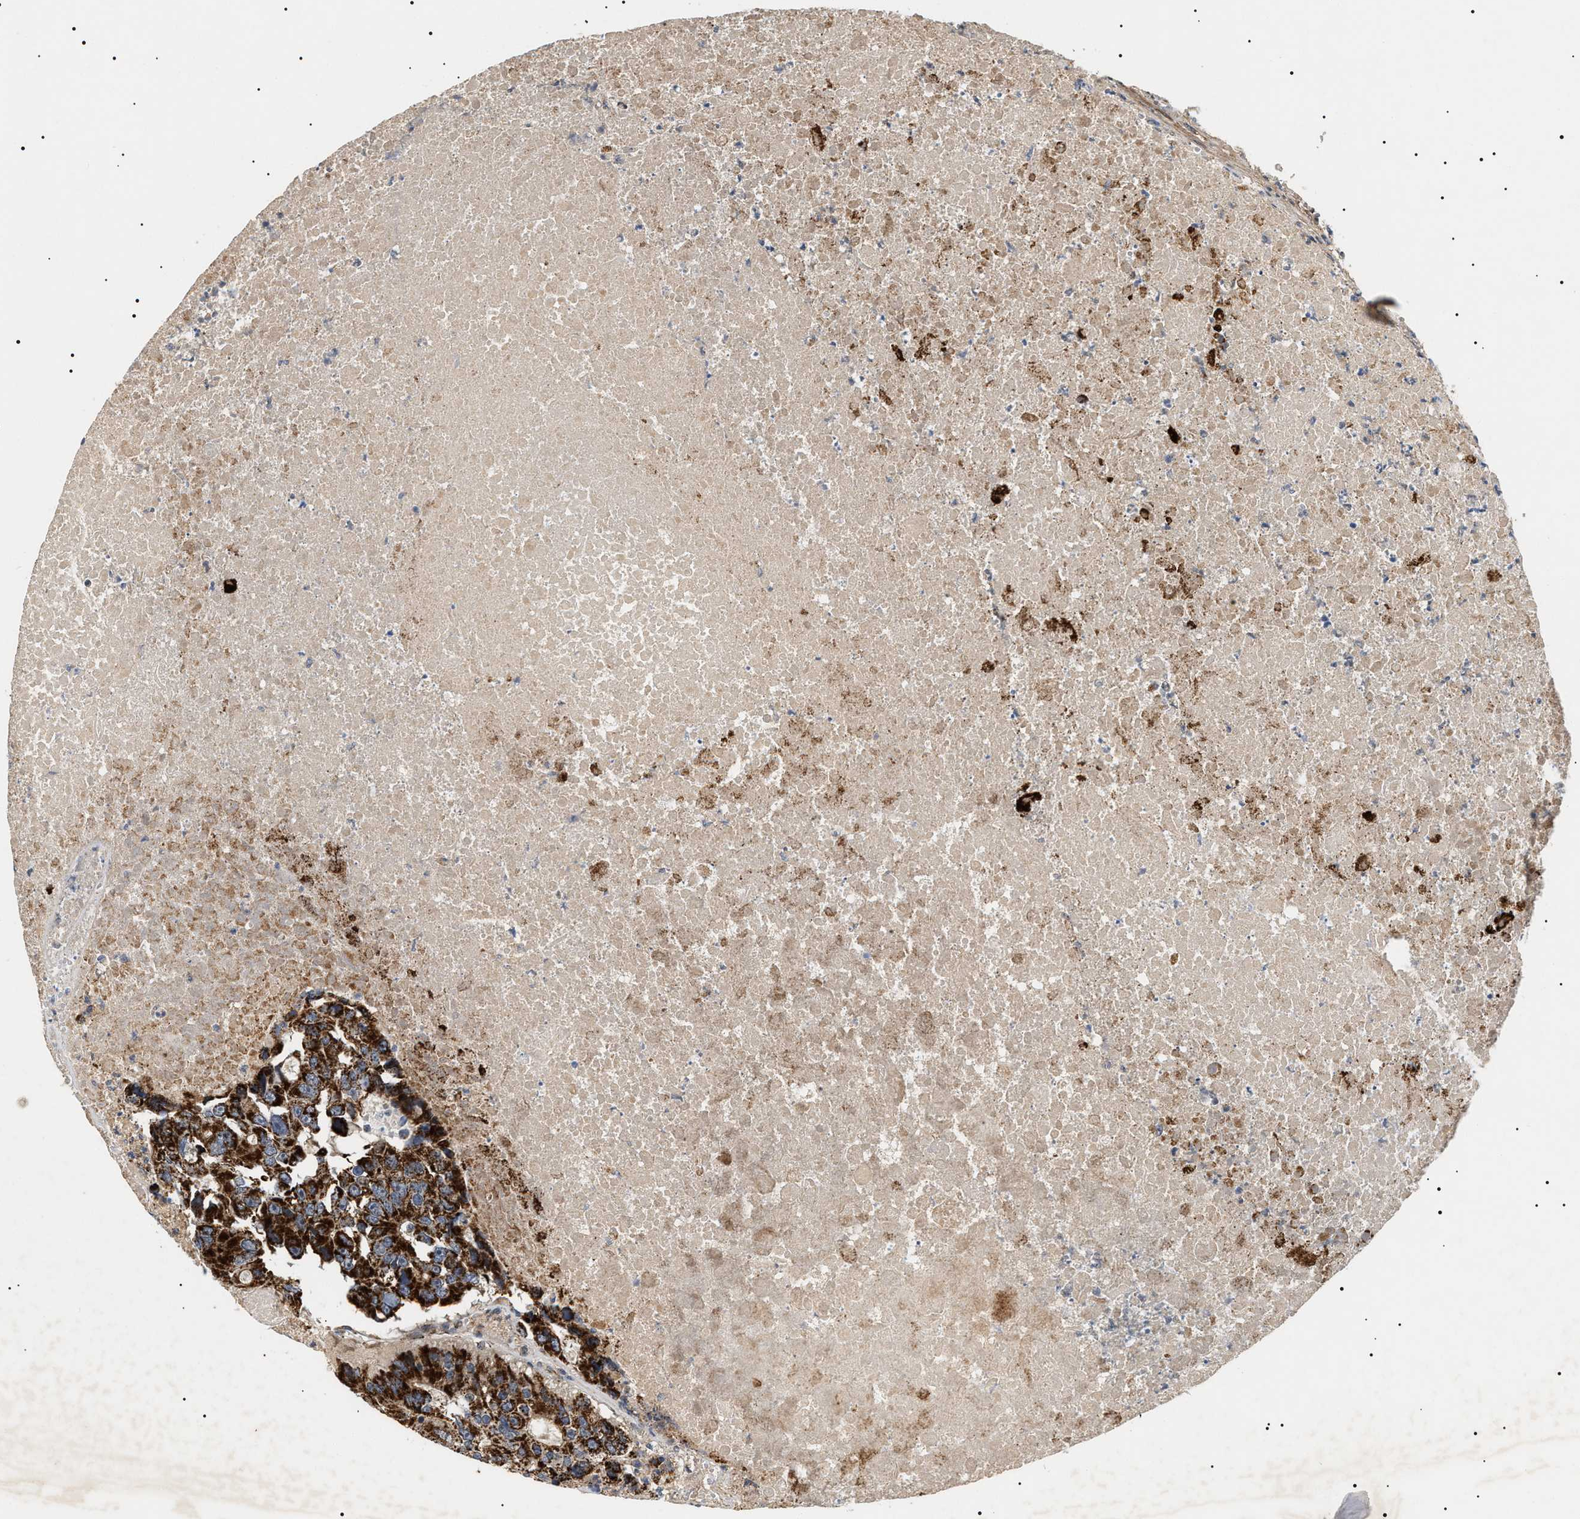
{"staining": {"intensity": "strong", "quantity": ">75%", "location": "cytoplasmic/membranous"}, "tissue": "colorectal cancer", "cell_type": "Tumor cells", "image_type": "cancer", "snomed": [{"axis": "morphology", "description": "Adenocarcinoma, NOS"}, {"axis": "topography", "description": "Colon"}], "caption": "Immunohistochemical staining of human colorectal adenocarcinoma demonstrates strong cytoplasmic/membranous protein positivity in approximately >75% of tumor cells. (Brightfield microscopy of DAB IHC at high magnification).", "gene": "ZBTB26", "patient": {"sex": "male", "age": 87}}